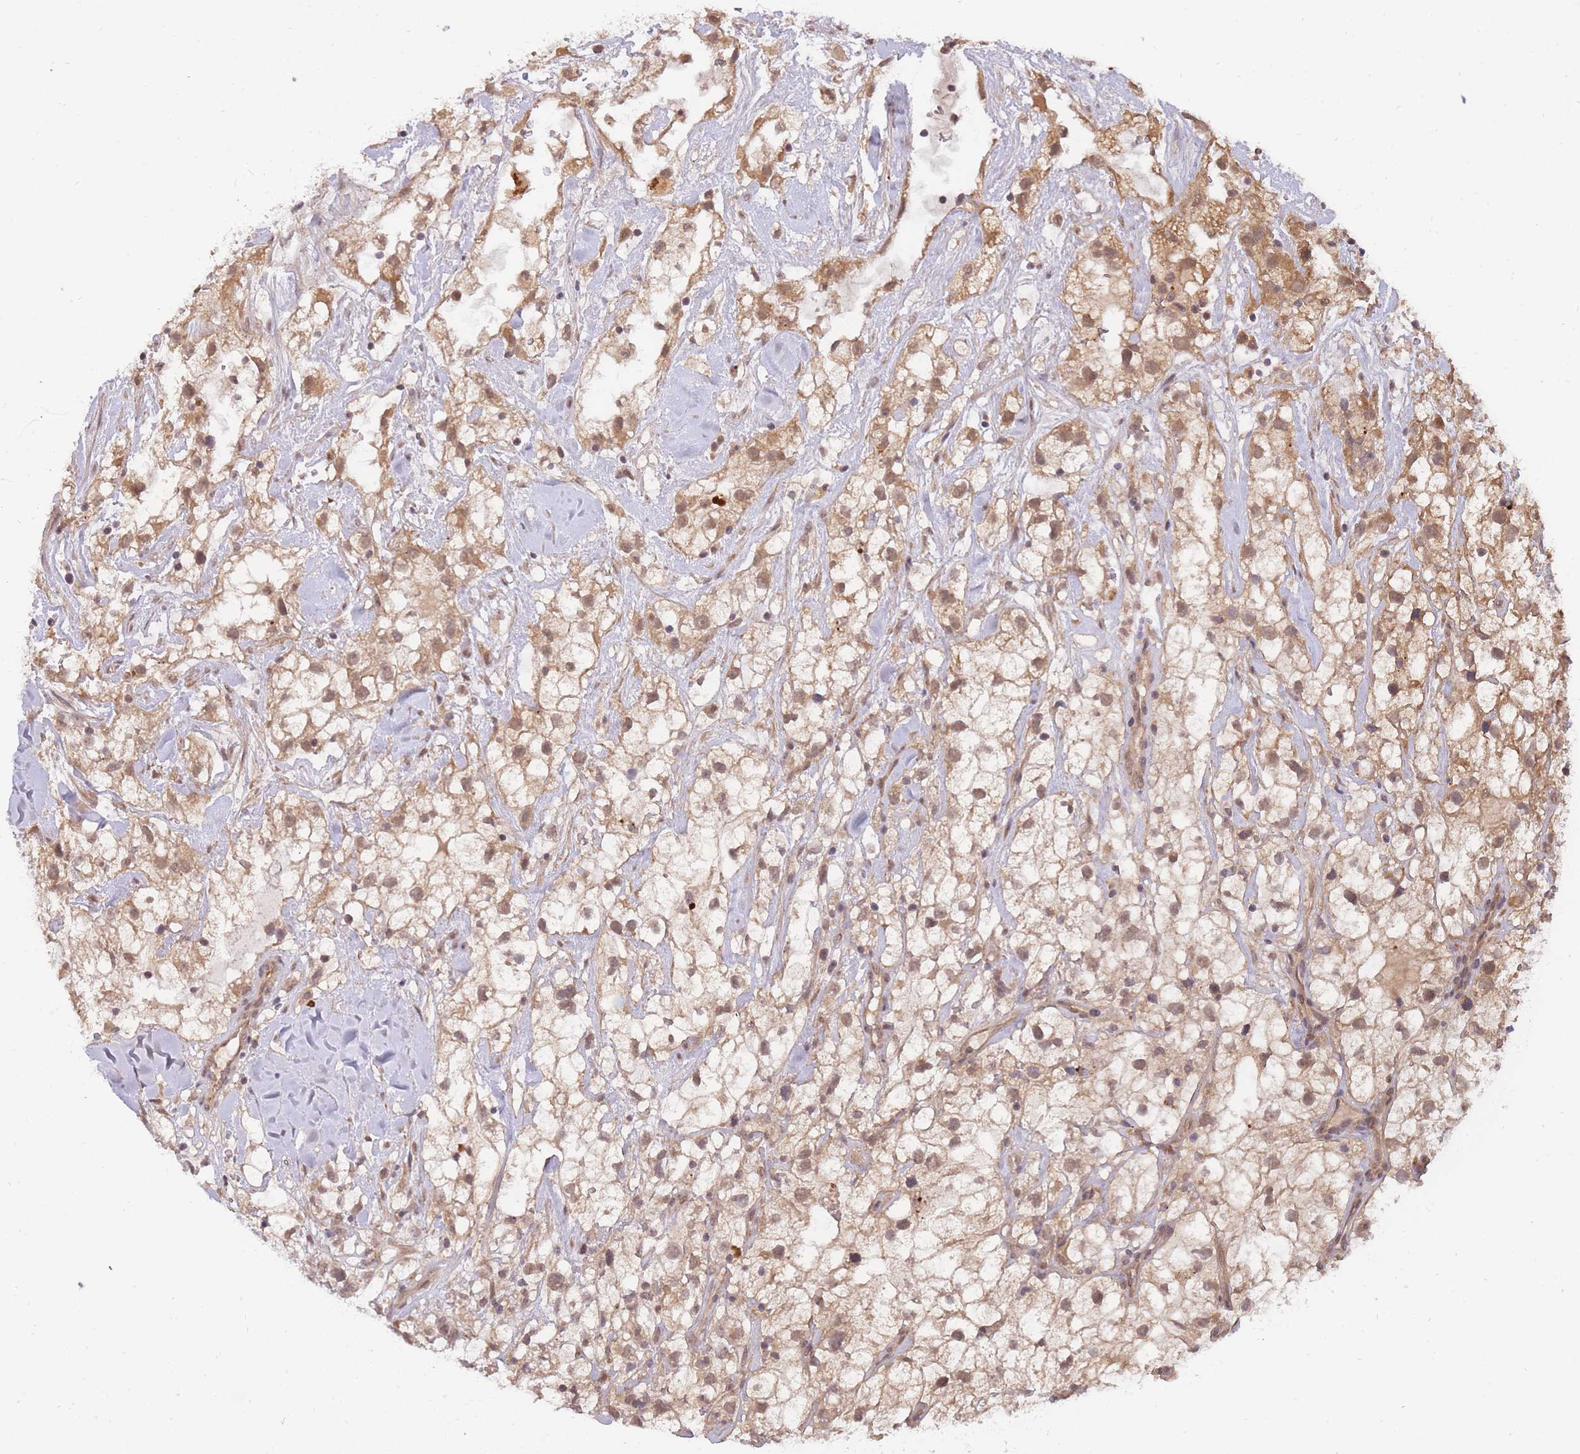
{"staining": {"intensity": "moderate", "quantity": ">75%", "location": "nuclear"}, "tissue": "renal cancer", "cell_type": "Tumor cells", "image_type": "cancer", "snomed": [{"axis": "morphology", "description": "Adenocarcinoma, NOS"}, {"axis": "topography", "description": "Kidney"}], "caption": "The image exhibits immunohistochemical staining of renal cancer. There is moderate nuclear expression is identified in approximately >75% of tumor cells.", "gene": "SMC6", "patient": {"sex": "male", "age": 59}}